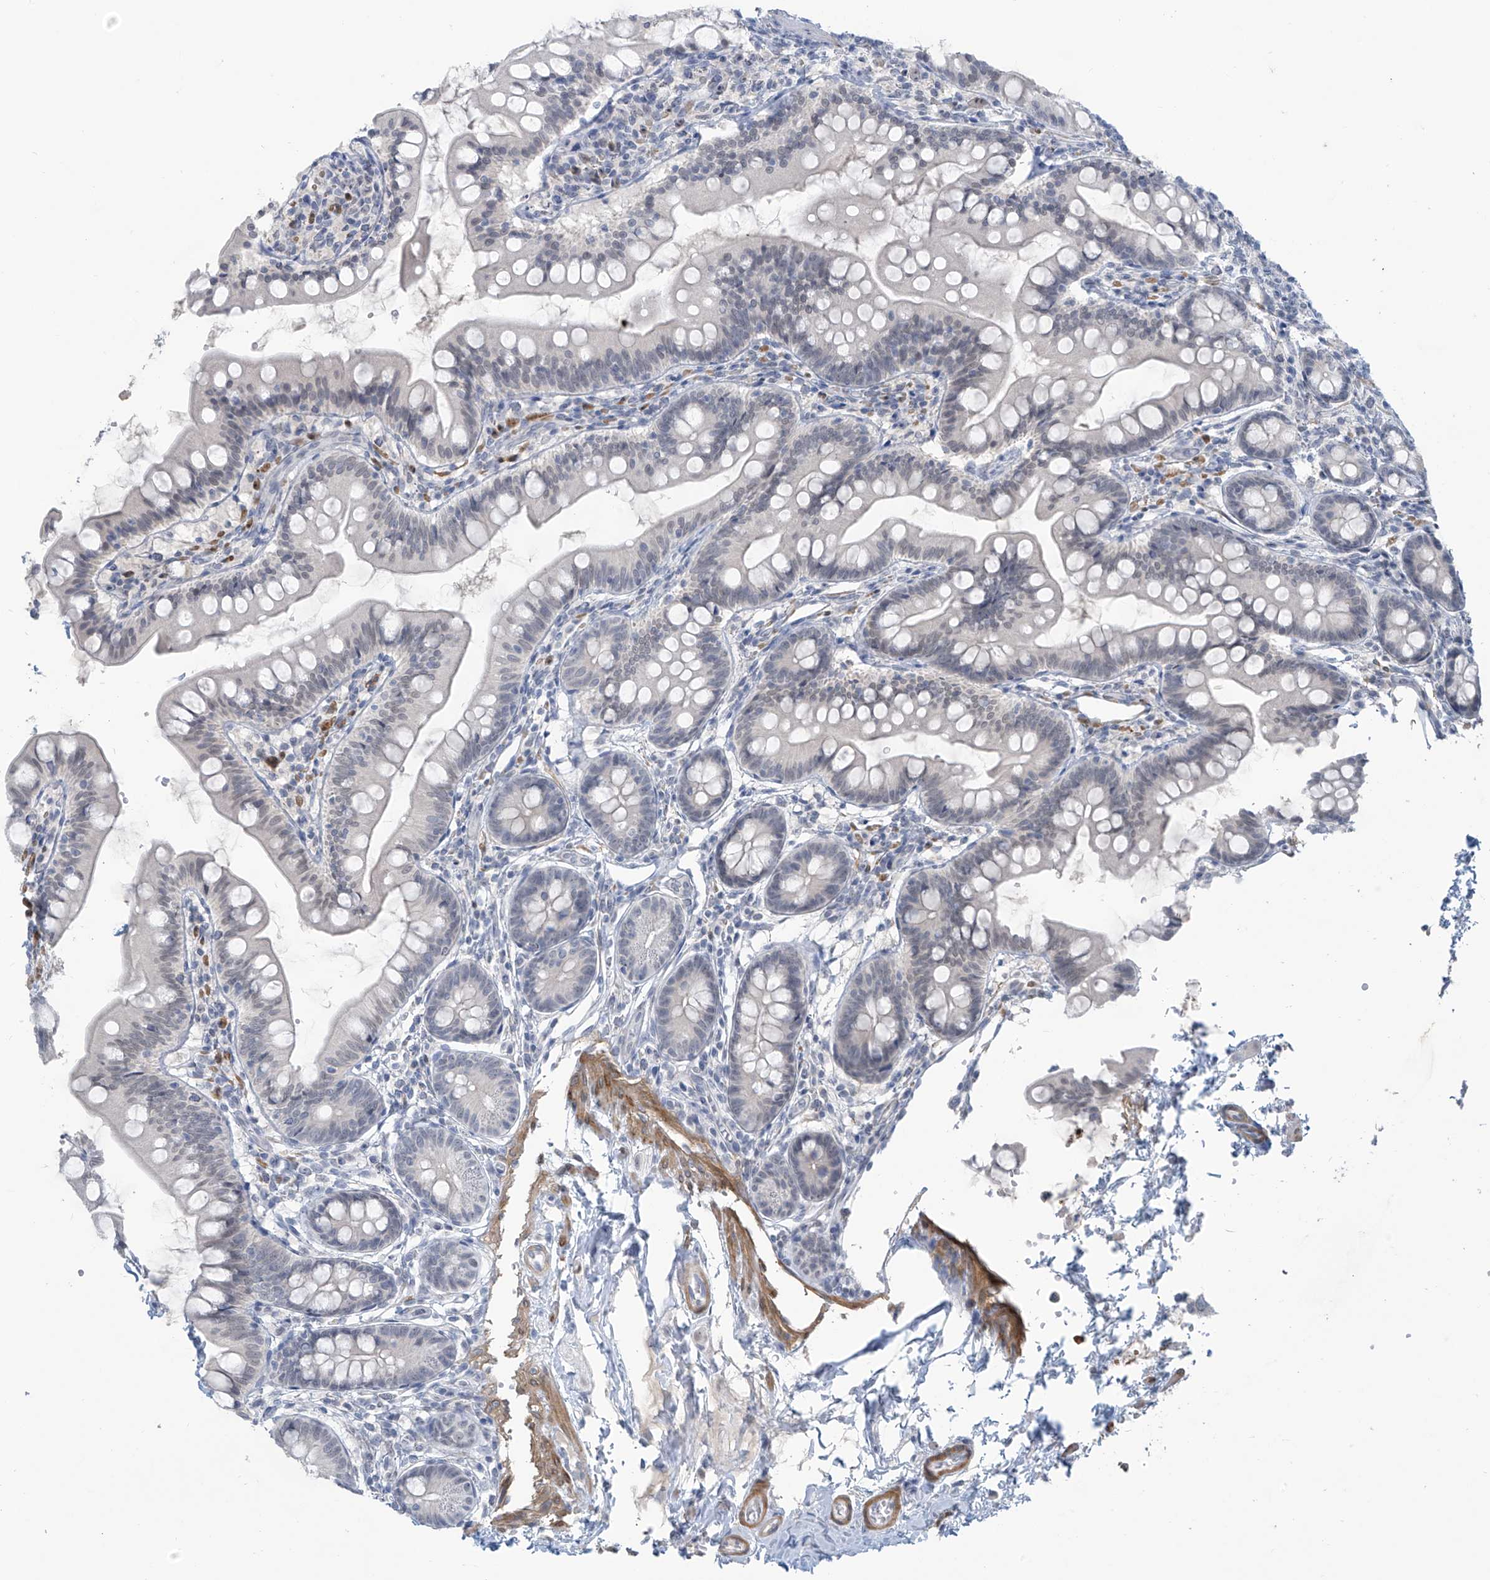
{"staining": {"intensity": "negative", "quantity": "none", "location": "none"}, "tissue": "small intestine", "cell_type": "Glandular cells", "image_type": "normal", "snomed": [{"axis": "morphology", "description": "Normal tissue, NOS"}, {"axis": "topography", "description": "Small intestine"}], "caption": "High magnification brightfield microscopy of benign small intestine stained with DAB (brown) and counterstained with hematoxylin (blue): glandular cells show no significant expression. (Stains: DAB immunohistochemistry (IHC) with hematoxylin counter stain, Microscopy: brightfield microscopy at high magnification).", "gene": "METAP1D", "patient": {"sex": "male", "age": 7}}